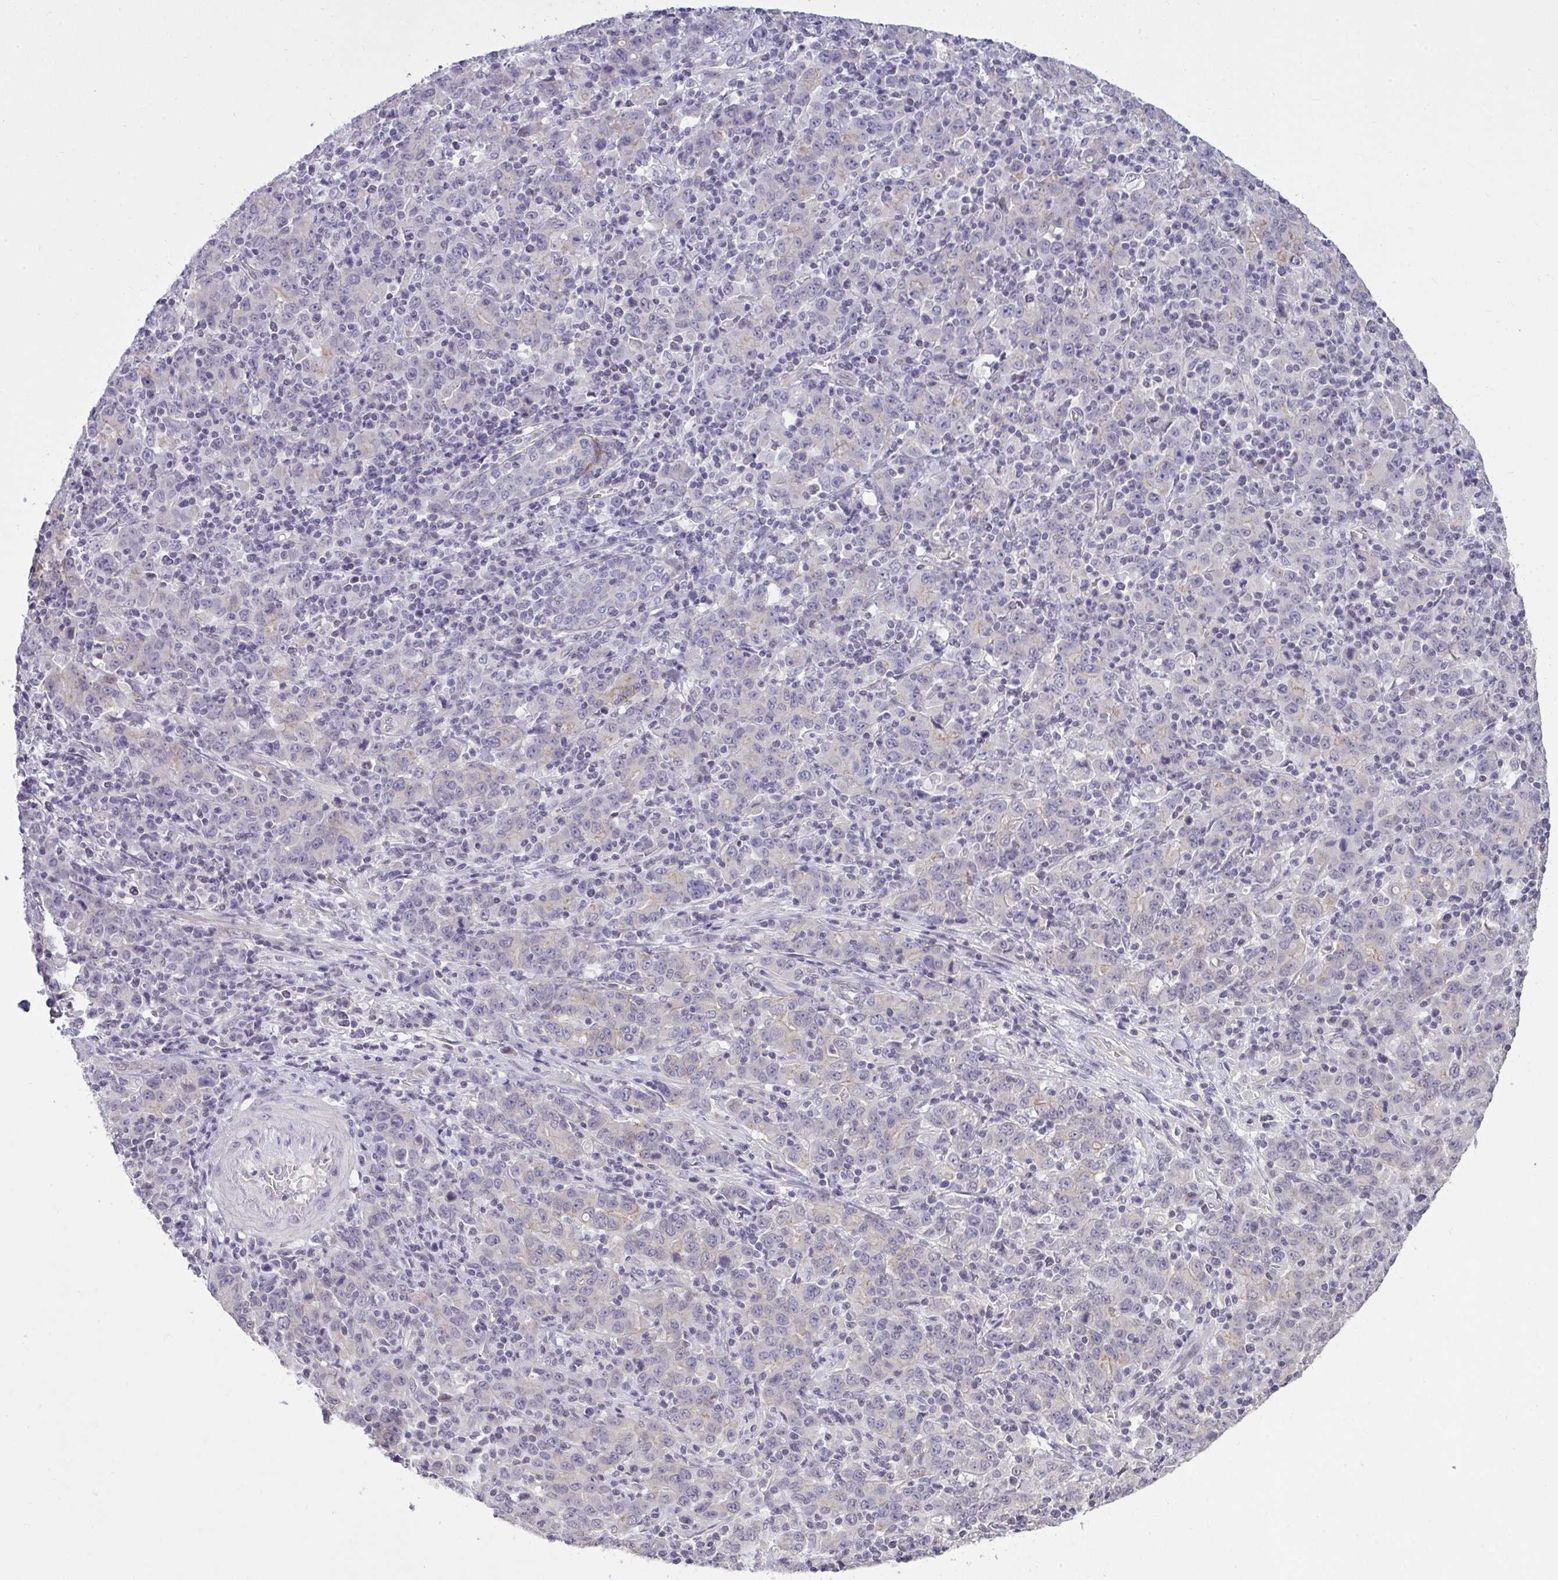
{"staining": {"intensity": "negative", "quantity": "none", "location": "none"}, "tissue": "stomach cancer", "cell_type": "Tumor cells", "image_type": "cancer", "snomed": [{"axis": "morphology", "description": "Adenocarcinoma, NOS"}, {"axis": "topography", "description": "Stomach, upper"}], "caption": "Immunohistochemistry of stomach adenocarcinoma displays no positivity in tumor cells.", "gene": "CYP20A1", "patient": {"sex": "male", "age": 69}}